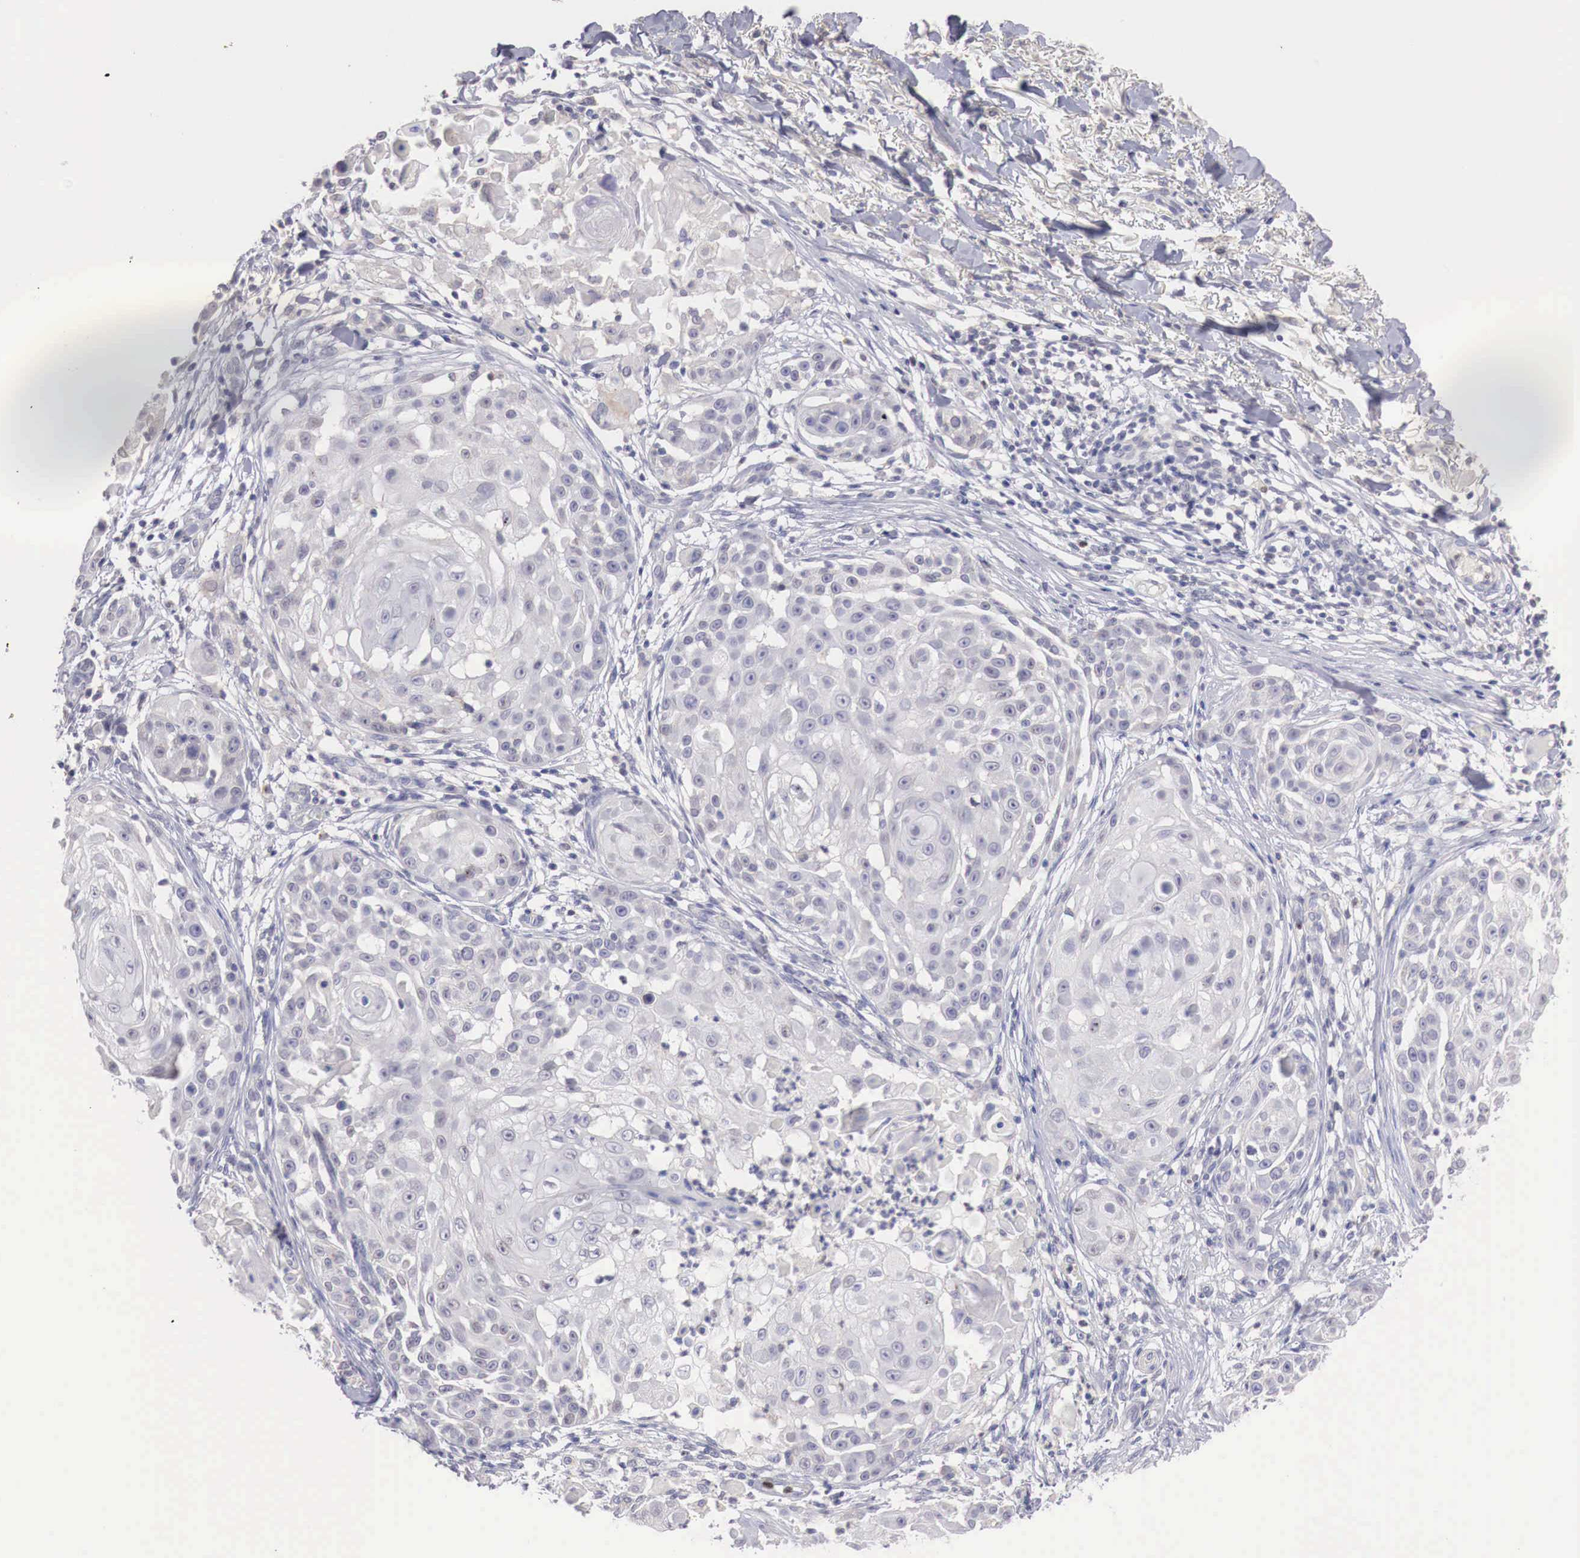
{"staining": {"intensity": "negative", "quantity": "none", "location": "none"}, "tissue": "skin cancer", "cell_type": "Tumor cells", "image_type": "cancer", "snomed": [{"axis": "morphology", "description": "Squamous cell carcinoma, NOS"}, {"axis": "topography", "description": "Skin"}], "caption": "DAB (3,3'-diaminobenzidine) immunohistochemical staining of human squamous cell carcinoma (skin) demonstrates no significant staining in tumor cells.", "gene": "TRIM13", "patient": {"sex": "female", "age": 57}}